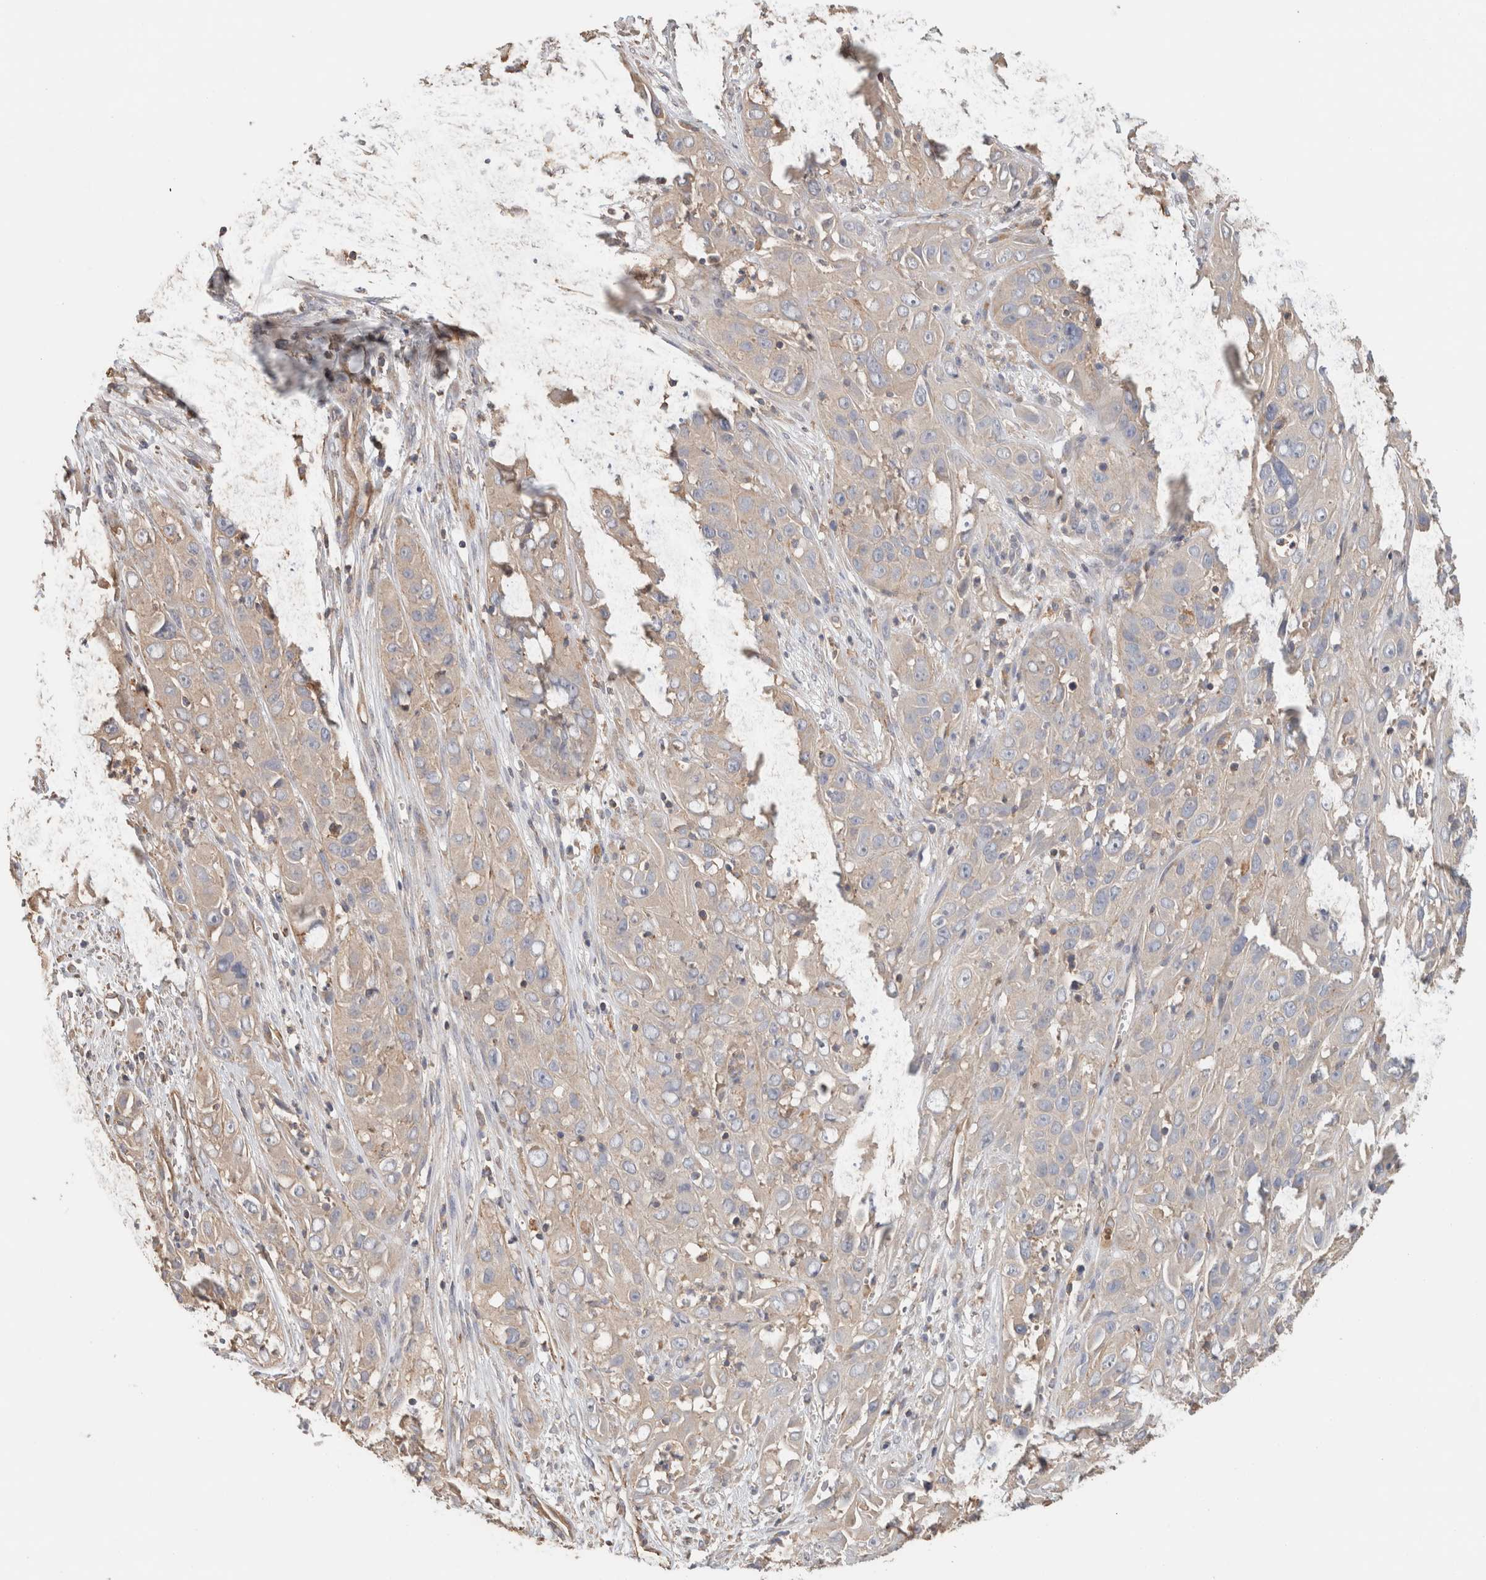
{"staining": {"intensity": "weak", "quantity": "25%-75%", "location": "cytoplasmic/membranous"}, "tissue": "cervical cancer", "cell_type": "Tumor cells", "image_type": "cancer", "snomed": [{"axis": "morphology", "description": "Squamous cell carcinoma, NOS"}, {"axis": "topography", "description": "Cervix"}], "caption": "Brown immunohistochemical staining in cervical squamous cell carcinoma demonstrates weak cytoplasmic/membranous positivity in about 25%-75% of tumor cells.", "gene": "CFAP418", "patient": {"sex": "female", "age": 32}}